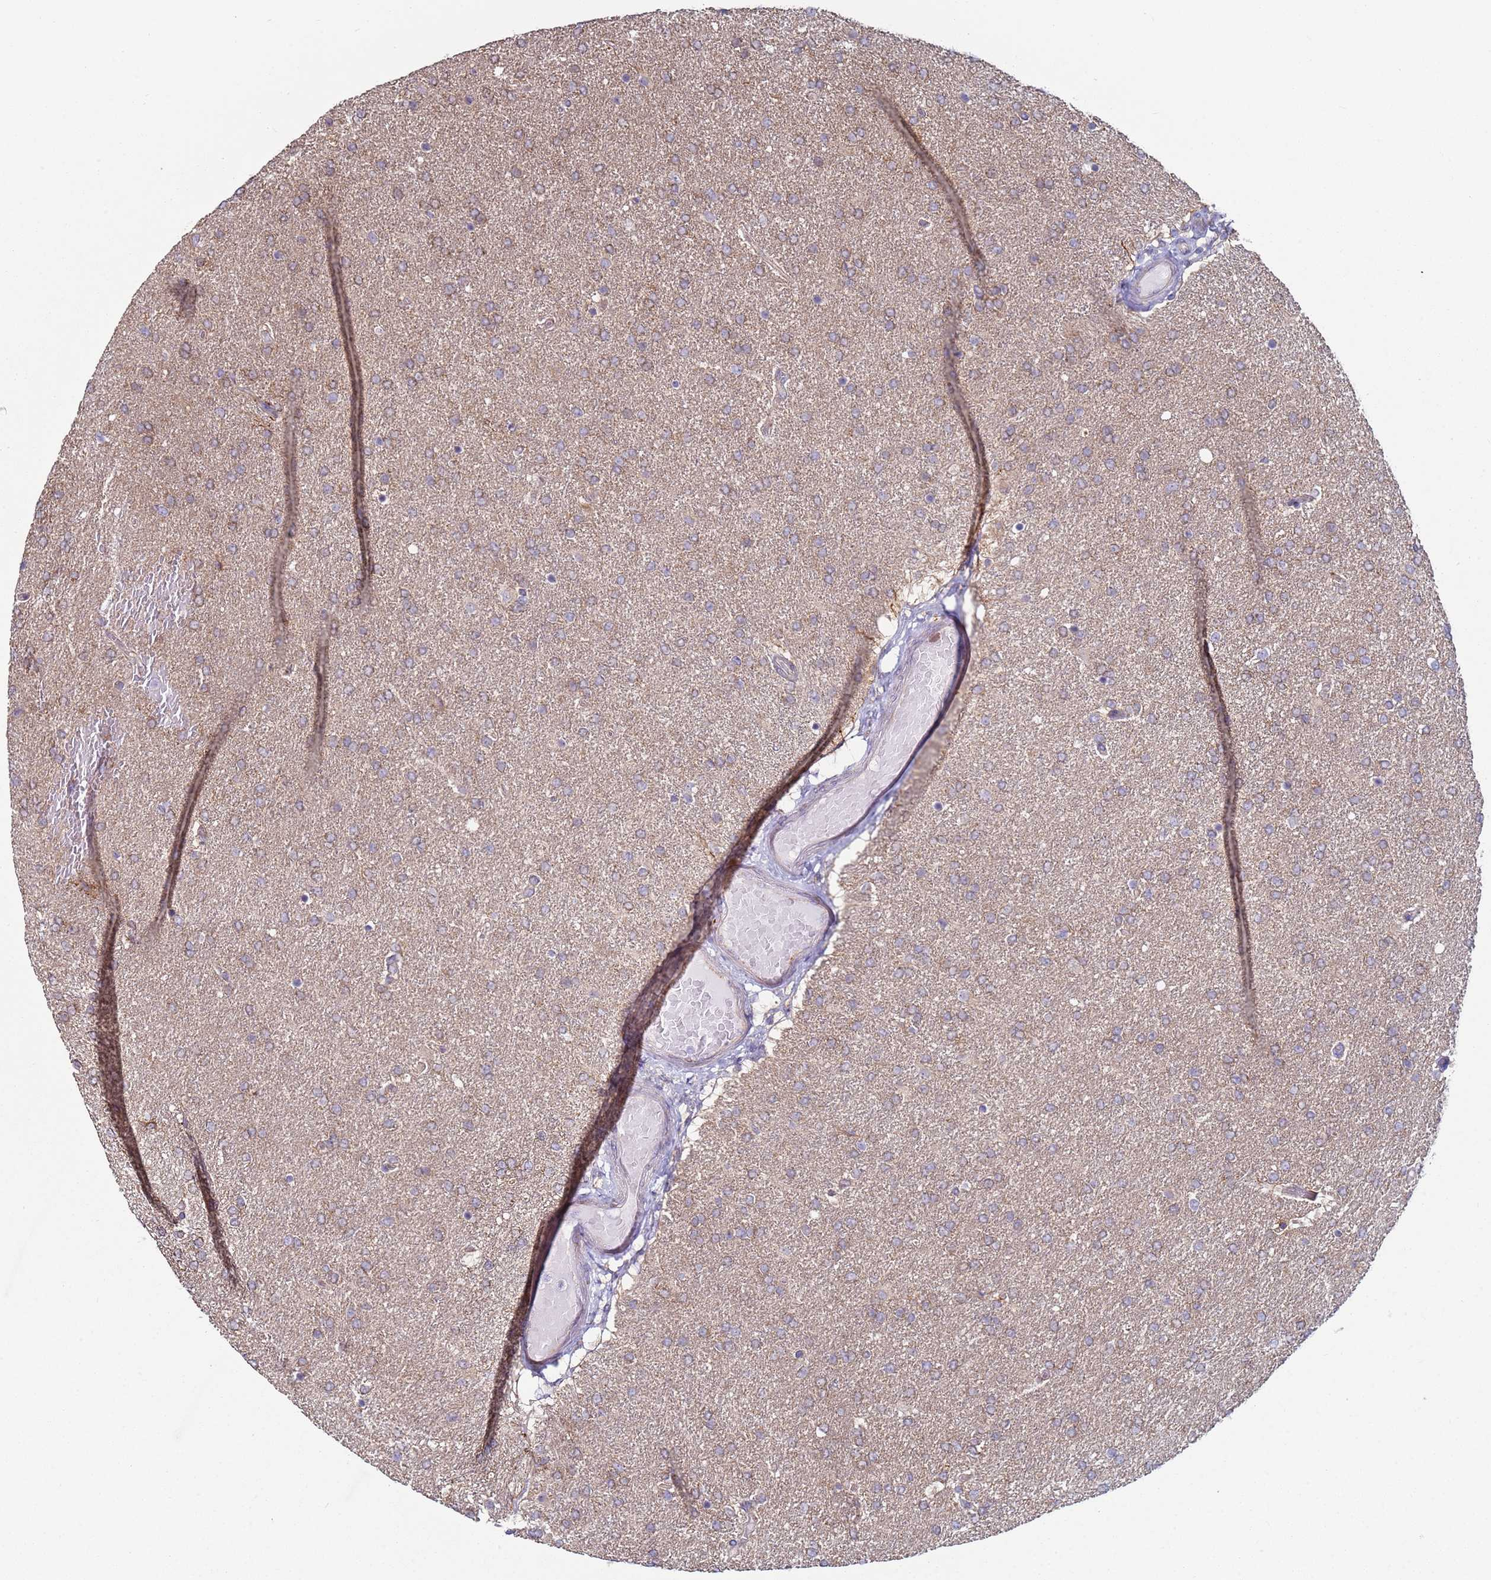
{"staining": {"intensity": "weak", "quantity": ">75%", "location": "cytoplasmic/membranous"}, "tissue": "glioma", "cell_type": "Tumor cells", "image_type": "cancer", "snomed": [{"axis": "morphology", "description": "Glioma, malignant, High grade"}, {"axis": "topography", "description": "Brain"}], "caption": "Immunohistochemical staining of human glioma demonstrates low levels of weak cytoplasmic/membranous positivity in about >75% of tumor cells.", "gene": "DIP2B", "patient": {"sex": "male", "age": 72}}